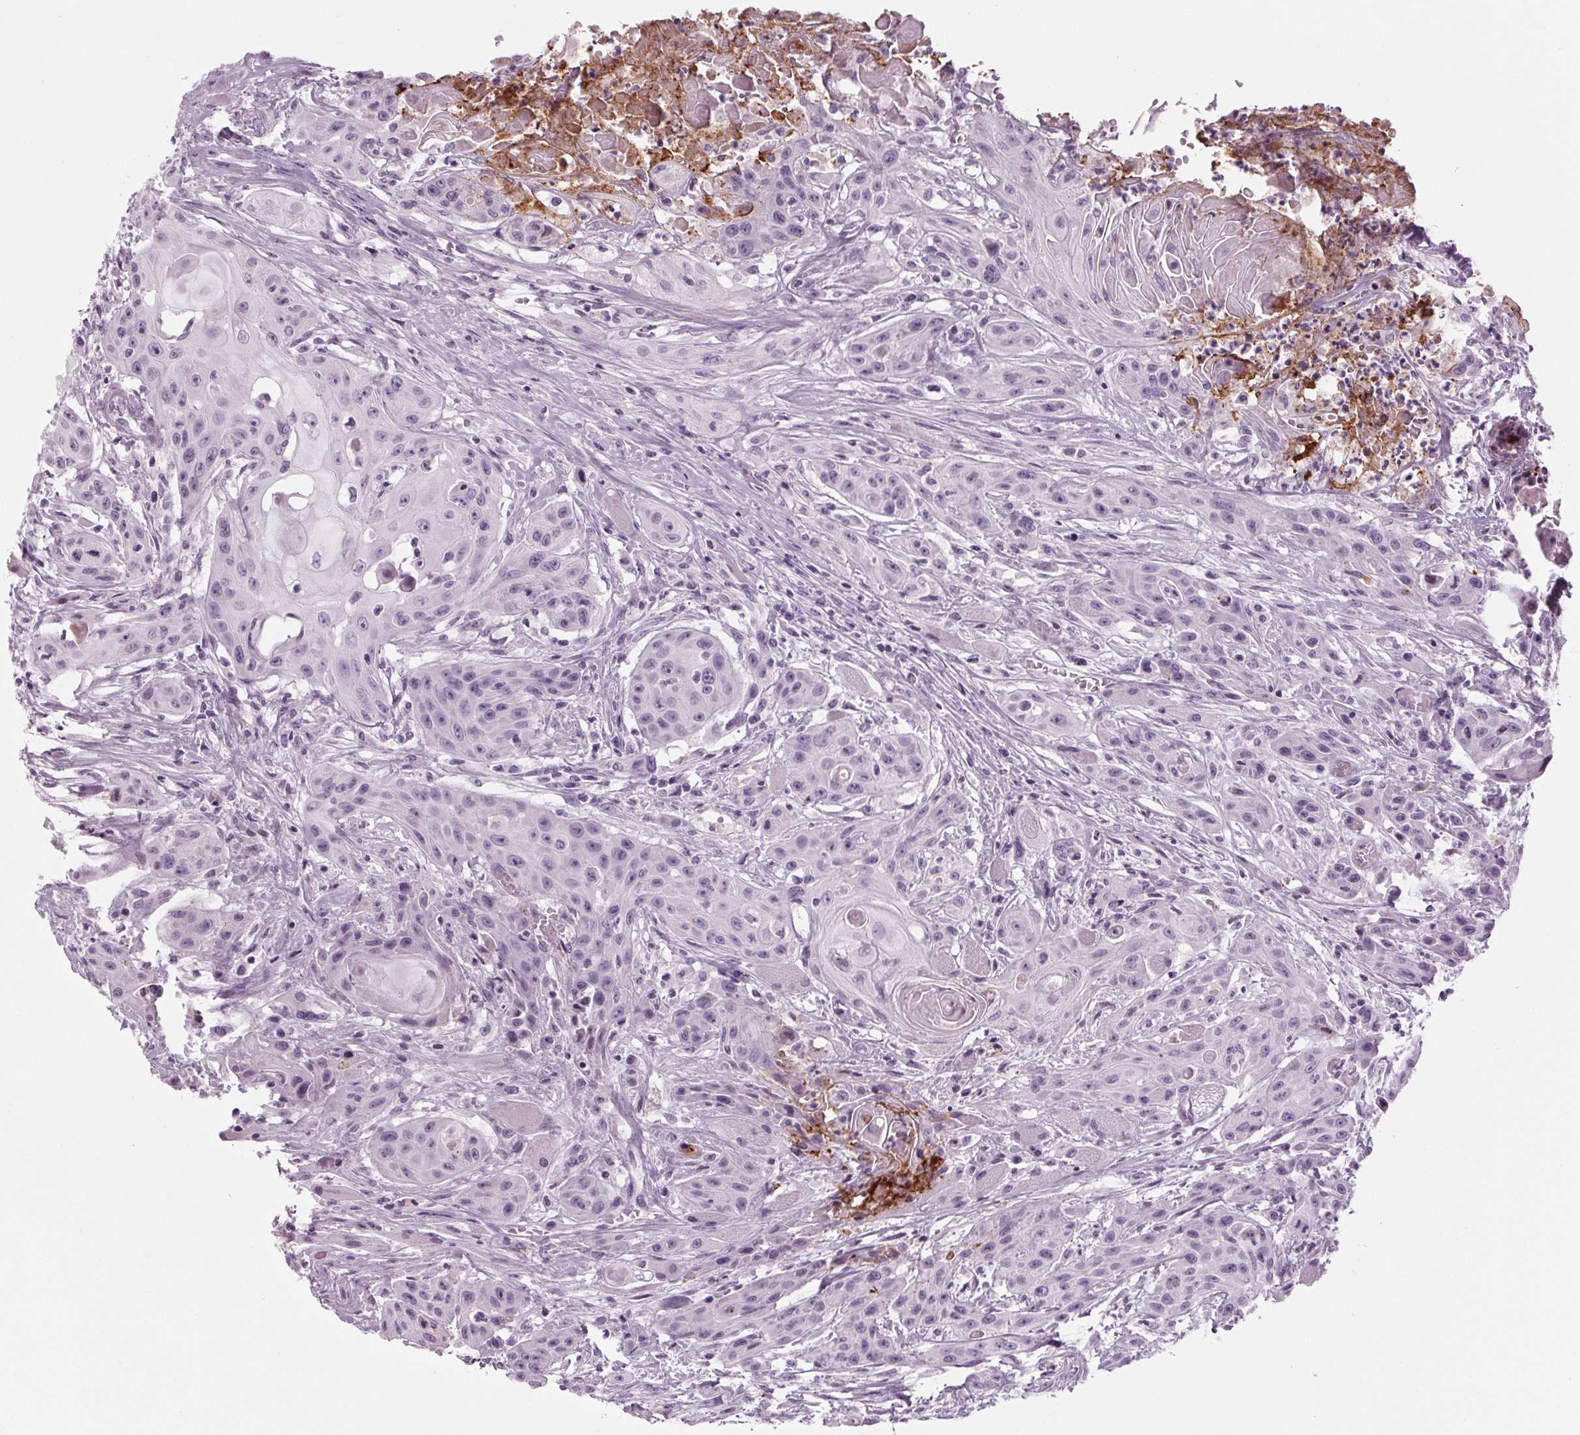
{"staining": {"intensity": "negative", "quantity": "none", "location": "none"}, "tissue": "head and neck cancer", "cell_type": "Tumor cells", "image_type": "cancer", "snomed": [{"axis": "morphology", "description": "Squamous cell carcinoma, NOS"}, {"axis": "topography", "description": "Oral tissue"}, {"axis": "topography", "description": "Head-Neck"}, {"axis": "topography", "description": "Neck, NOS"}], "caption": "Immunohistochemistry photomicrograph of neoplastic tissue: human squamous cell carcinoma (head and neck) stained with DAB (3,3'-diaminobenzidine) reveals no significant protein staining in tumor cells.", "gene": "CYP3A43", "patient": {"sex": "female", "age": 55}}